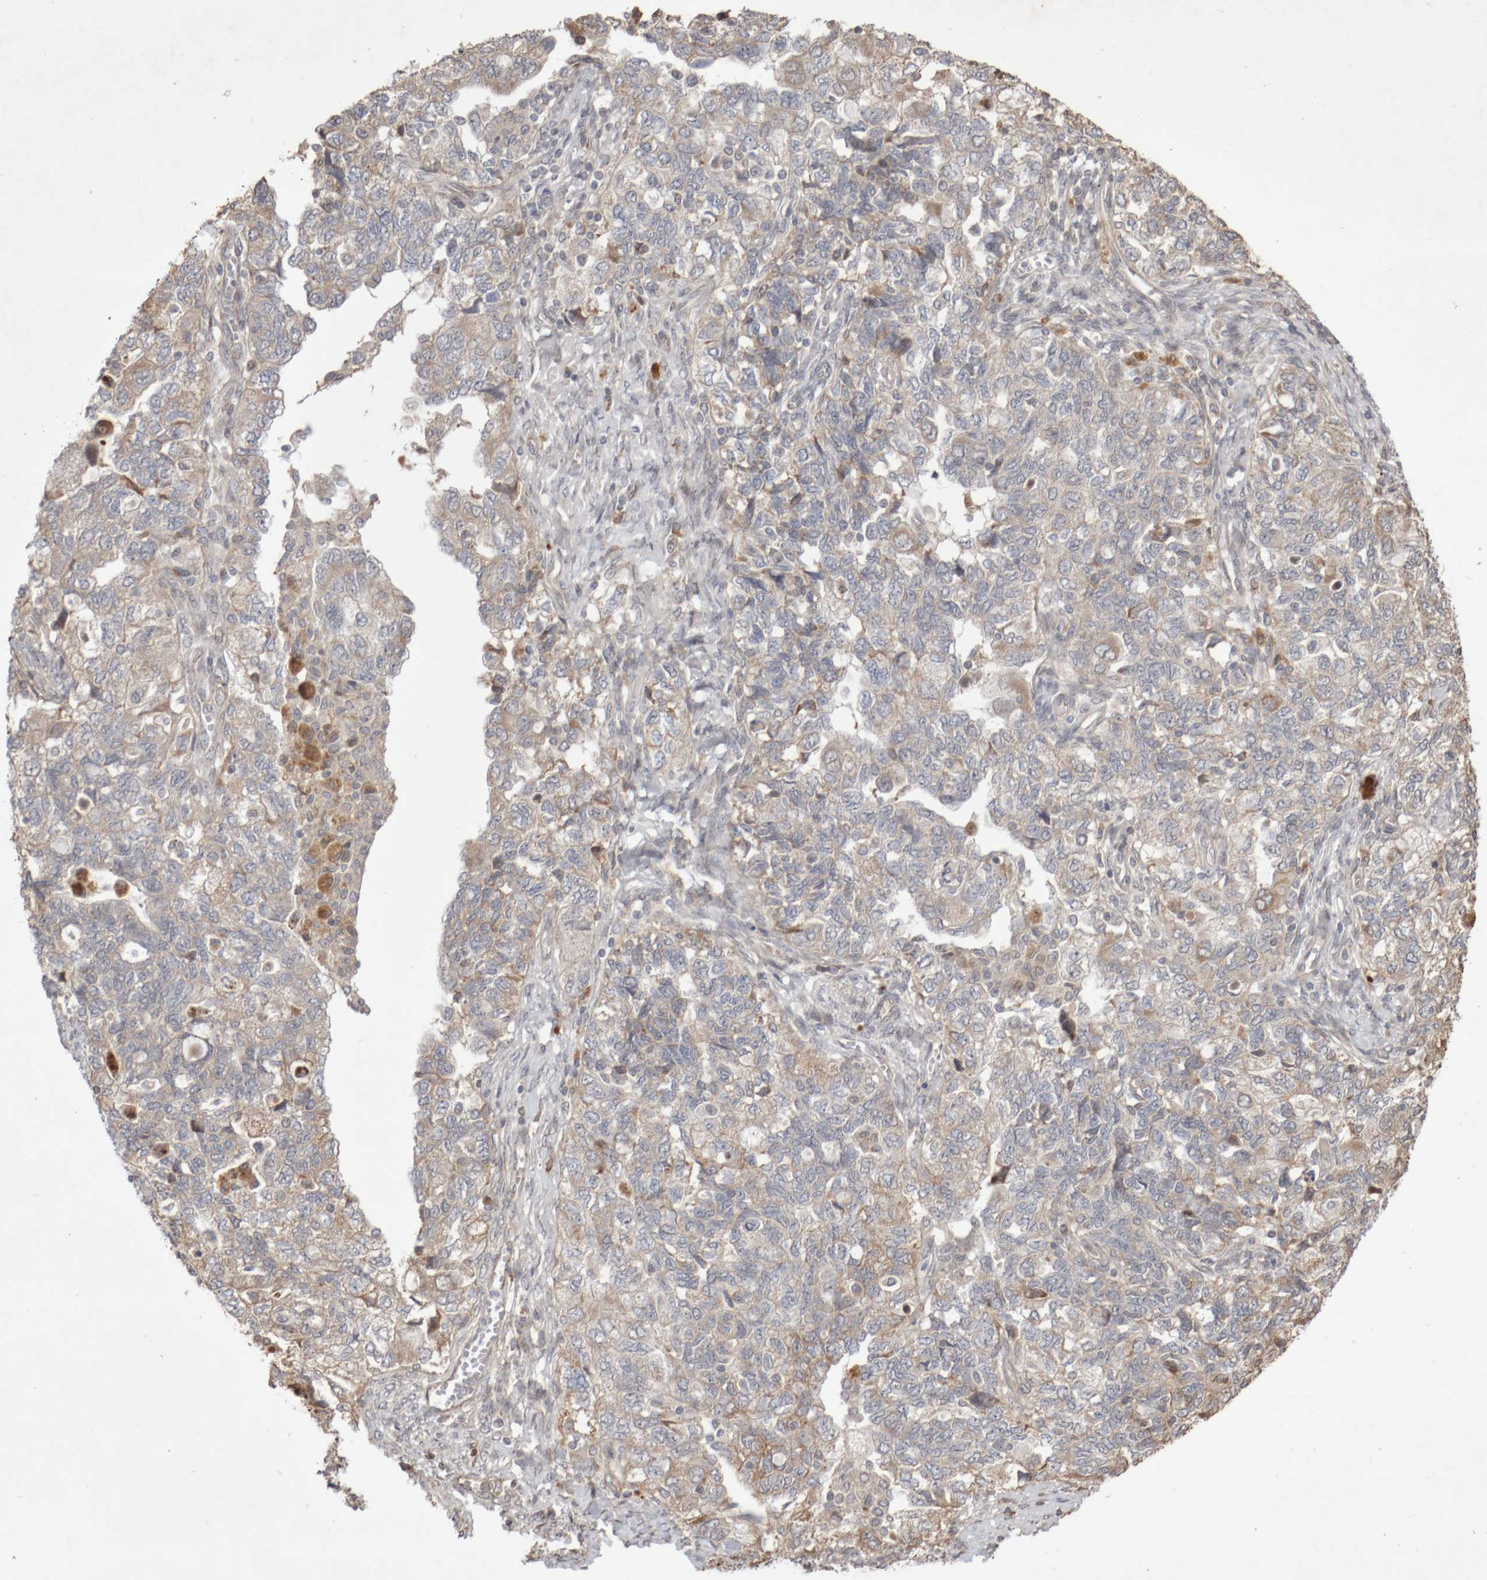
{"staining": {"intensity": "weak", "quantity": "25%-75%", "location": "cytoplasmic/membranous"}, "tissue": "ovarian cancer", "cell_type": "Tumor cells", "image_type": "cancer", "snomed": [{"axis": "morphology", "description": "Carcinoma, NOS"}, {"axis": "morphology", "description": "Cystadenocarcinoma, serous, NOS"}, {"axis": "topography", "description": "Ovary"}], "caption": "Carcinoma (ovarian) tissue displays weak cytoplasmic/membranous positivity in approximately 25%-75% of tumor cells", "gene": "DPH7", "patient": {"sex": "female", "age": 69}}